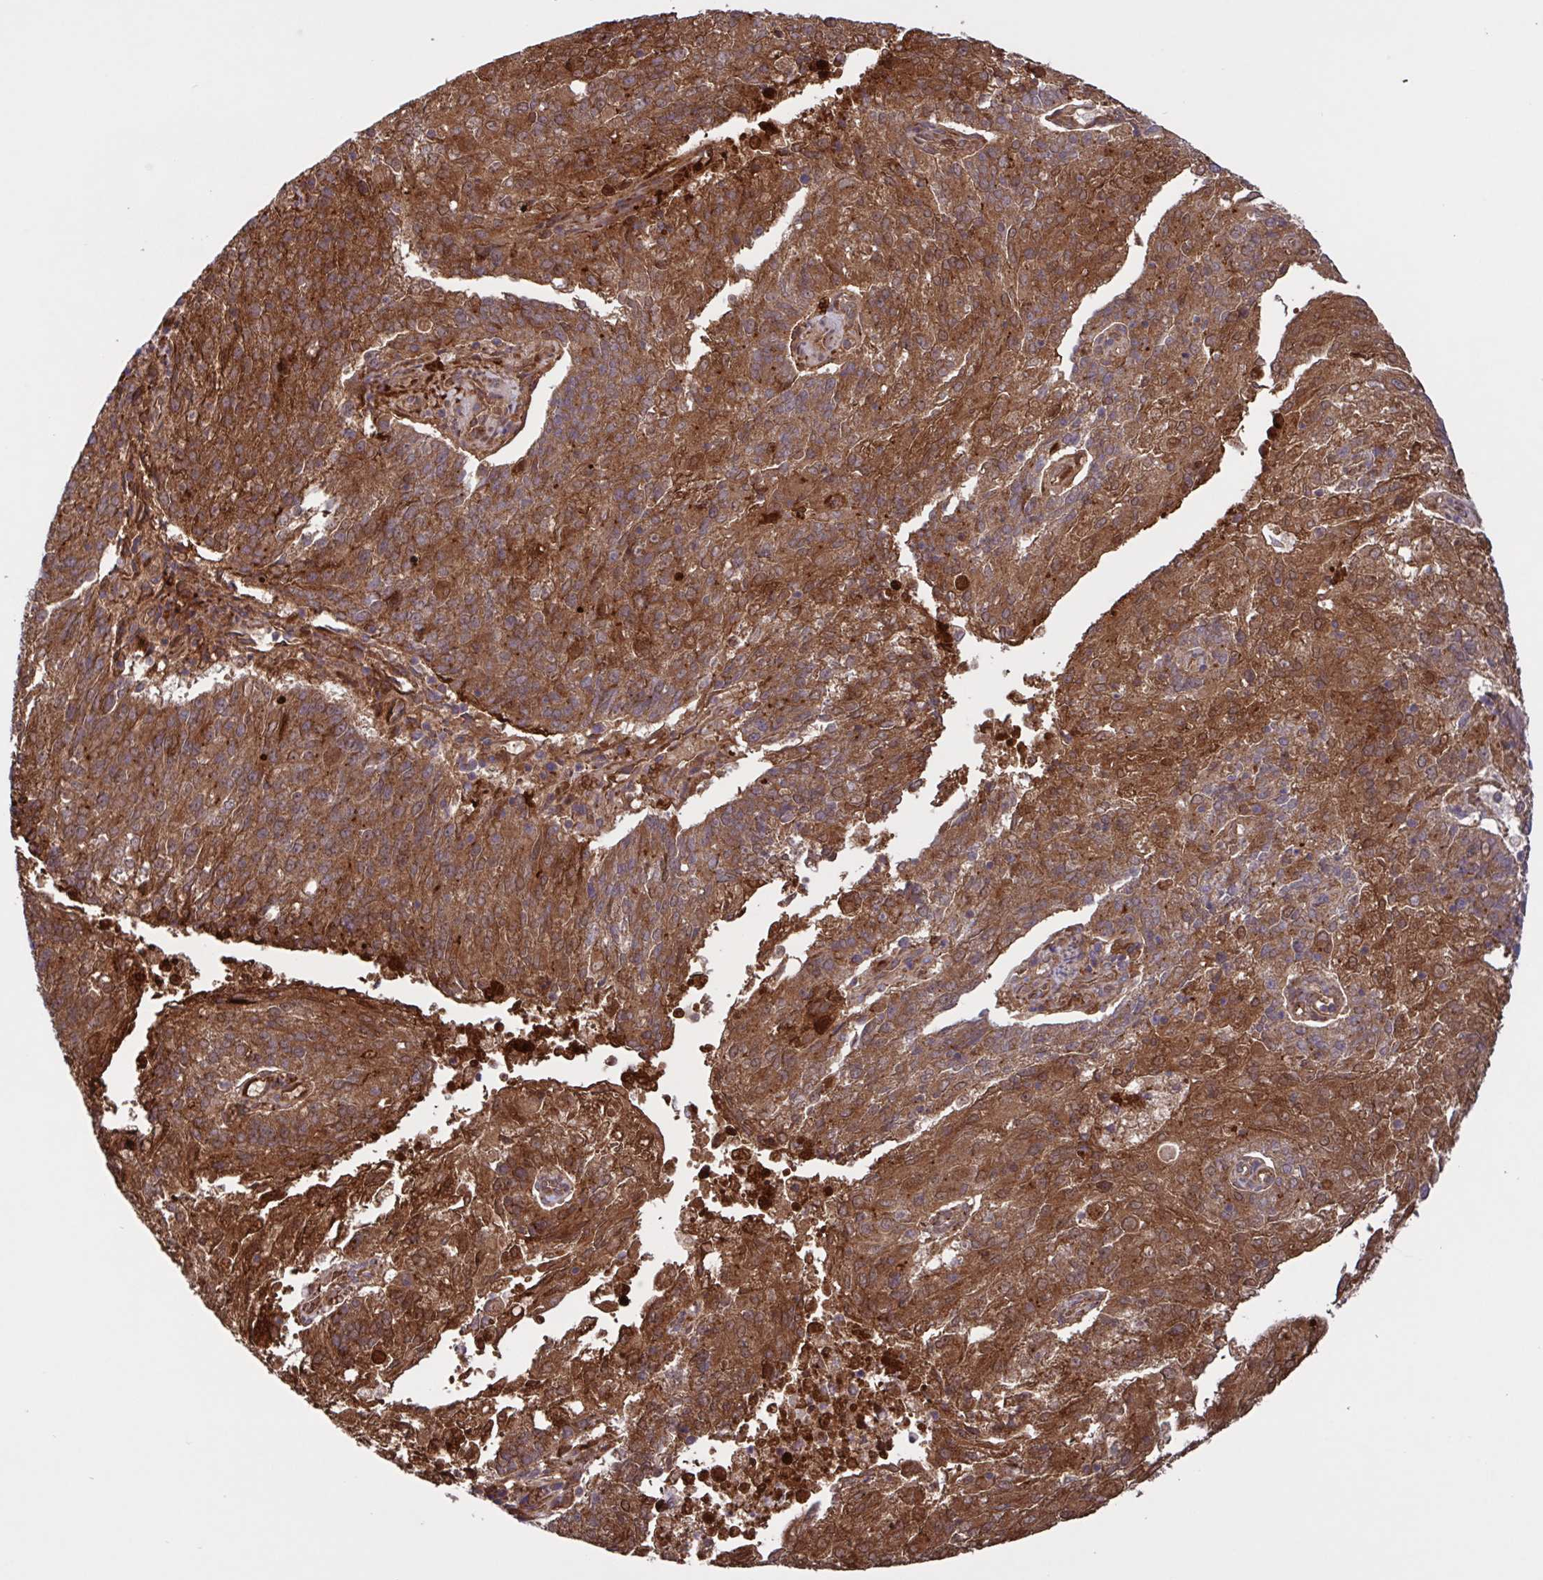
{"staining": {"intensity": "strong", "quantity": ">75%", "location": "cytoplasmic/membranous"}, "tissue": "endometrial cancer", "cell_type": "Tumor cells", "image_type": "cancer", "snomed": [{"axis": "morphology", "description": "Adenocarcinoma, NOS"}, {"axis": "topography", "description": "Endometrium"}], "caption": "Immunohistochemistry (IHC) (DAB) staining of human adenocarcinoma (endometrial) exhibits strong cytoplasmic/membranous protein staining in approximately >75% of tumor cells.", "gene": "INTS10", "patient": {"sex": "female", "age": 82}}